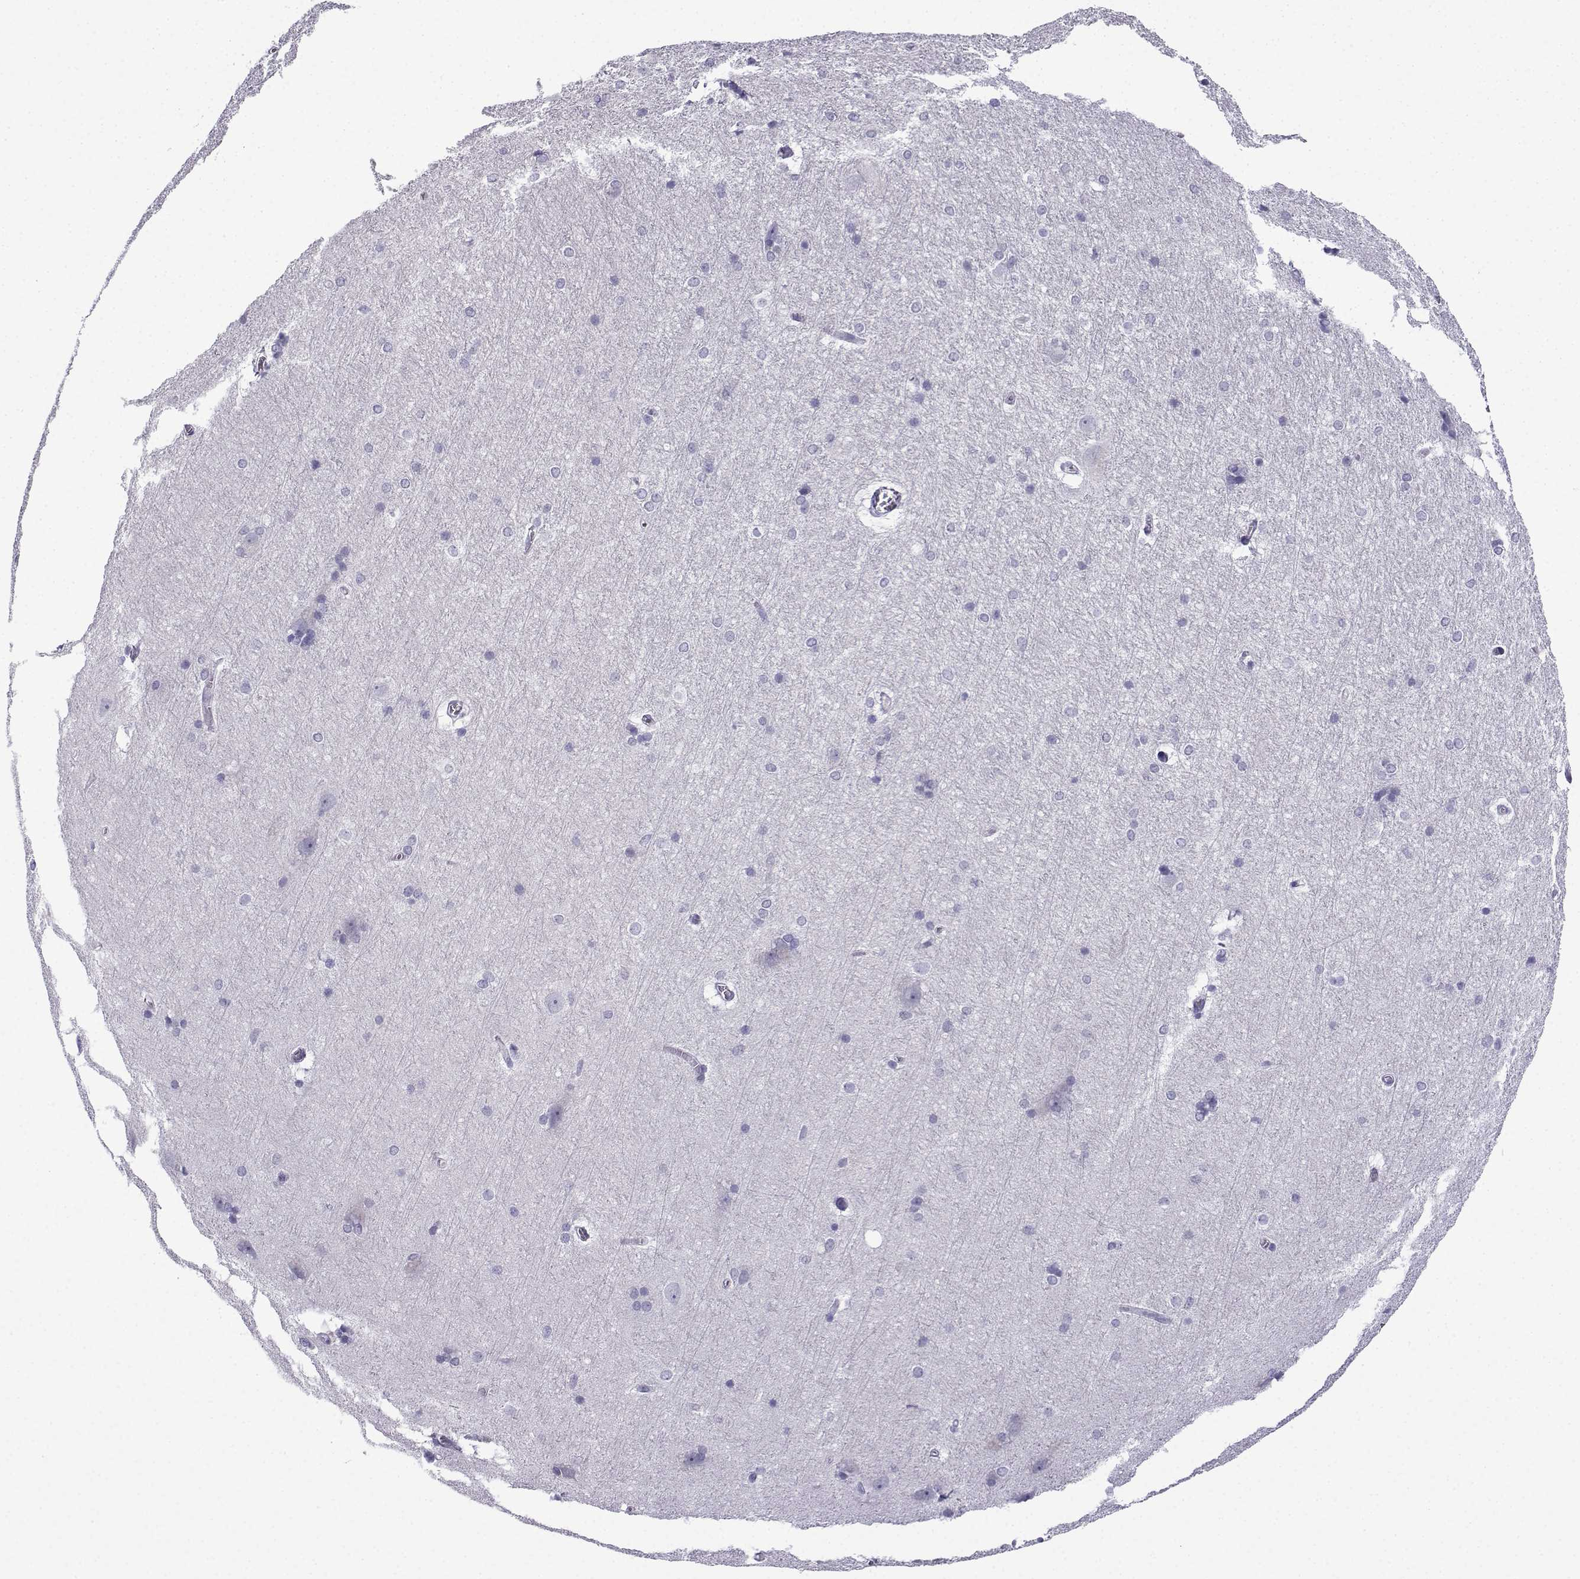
{"staining": {"intensity": "negative", "quantity": "none", "location": "none"}, "tissue": "hippocampus", "cell_type": "Glial cells", "image_type": "normal", "snomed": [{"axis": "morphology", "description": "Normal tissue, NOS"}, {"axis": "topography", "description": "Cerebral cortex"}, {"axis": "topography", "description": "Hippocampus"}], "caption": "Photomicrograph shows no protein expression in glial cells of normal hippocampus.", "gene": "ACRBP", "patient": {"sex": "female", "age": 19}}